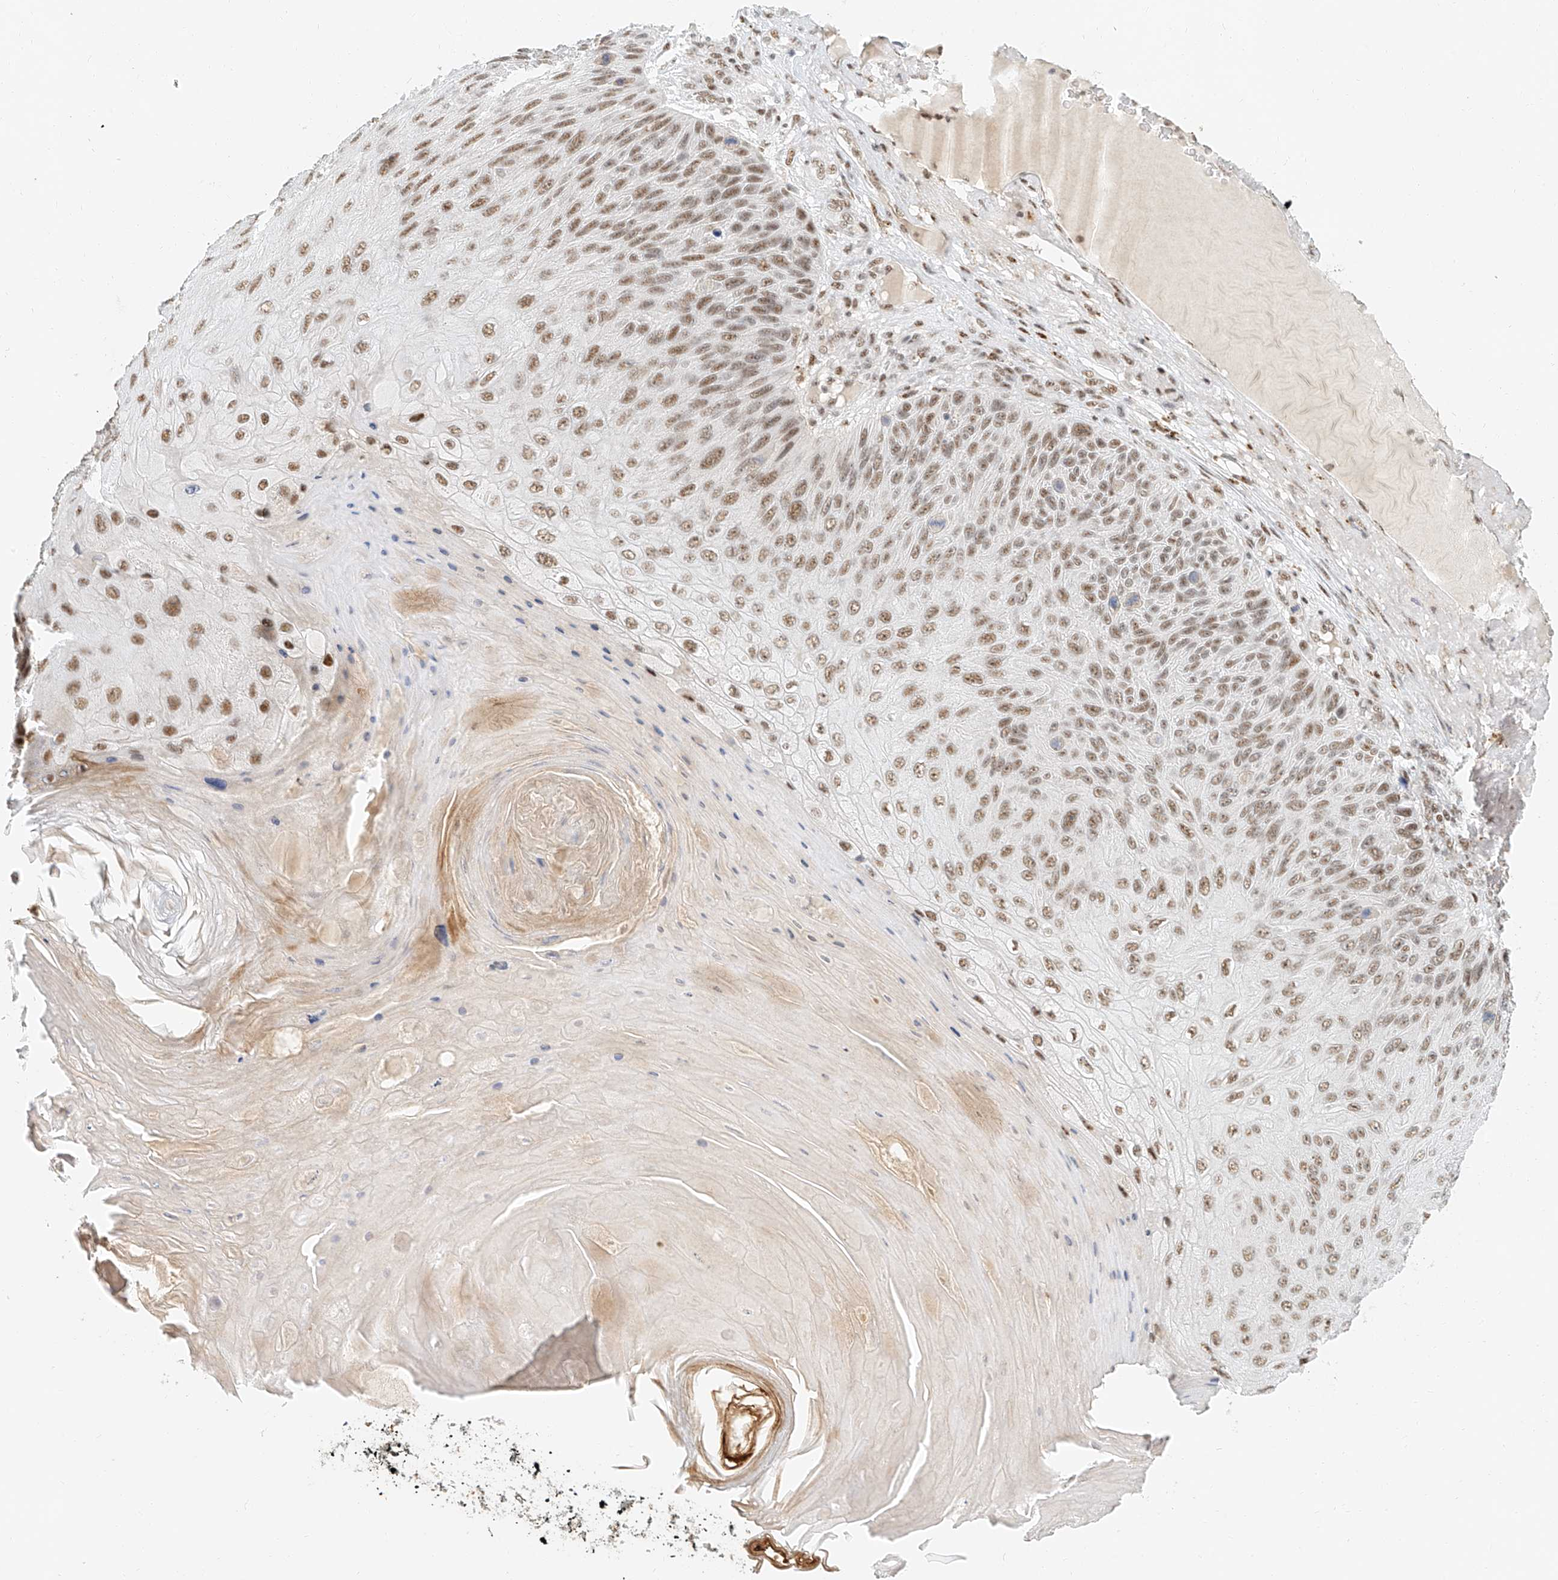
{"staining": {"intensity": "strong", "quantity": ">75%", "location": "nuclear"}, "tissue": "skin cancer", "cell_type": "Tumor cells", "image_type": "cancer", "snomed": [{"axis": "morphology", "description": "Squamous cell carcinoma, NOS"}, {"axis": "topography", "description": "Skin"}], "caption": "IHC of human skin squamous cell carcinoma displays high levels of strong nuclear positivity in approximately >75% of tumor cells.", "gene": "CXorf58", "patient": {"sex": "female", "age": 88}}